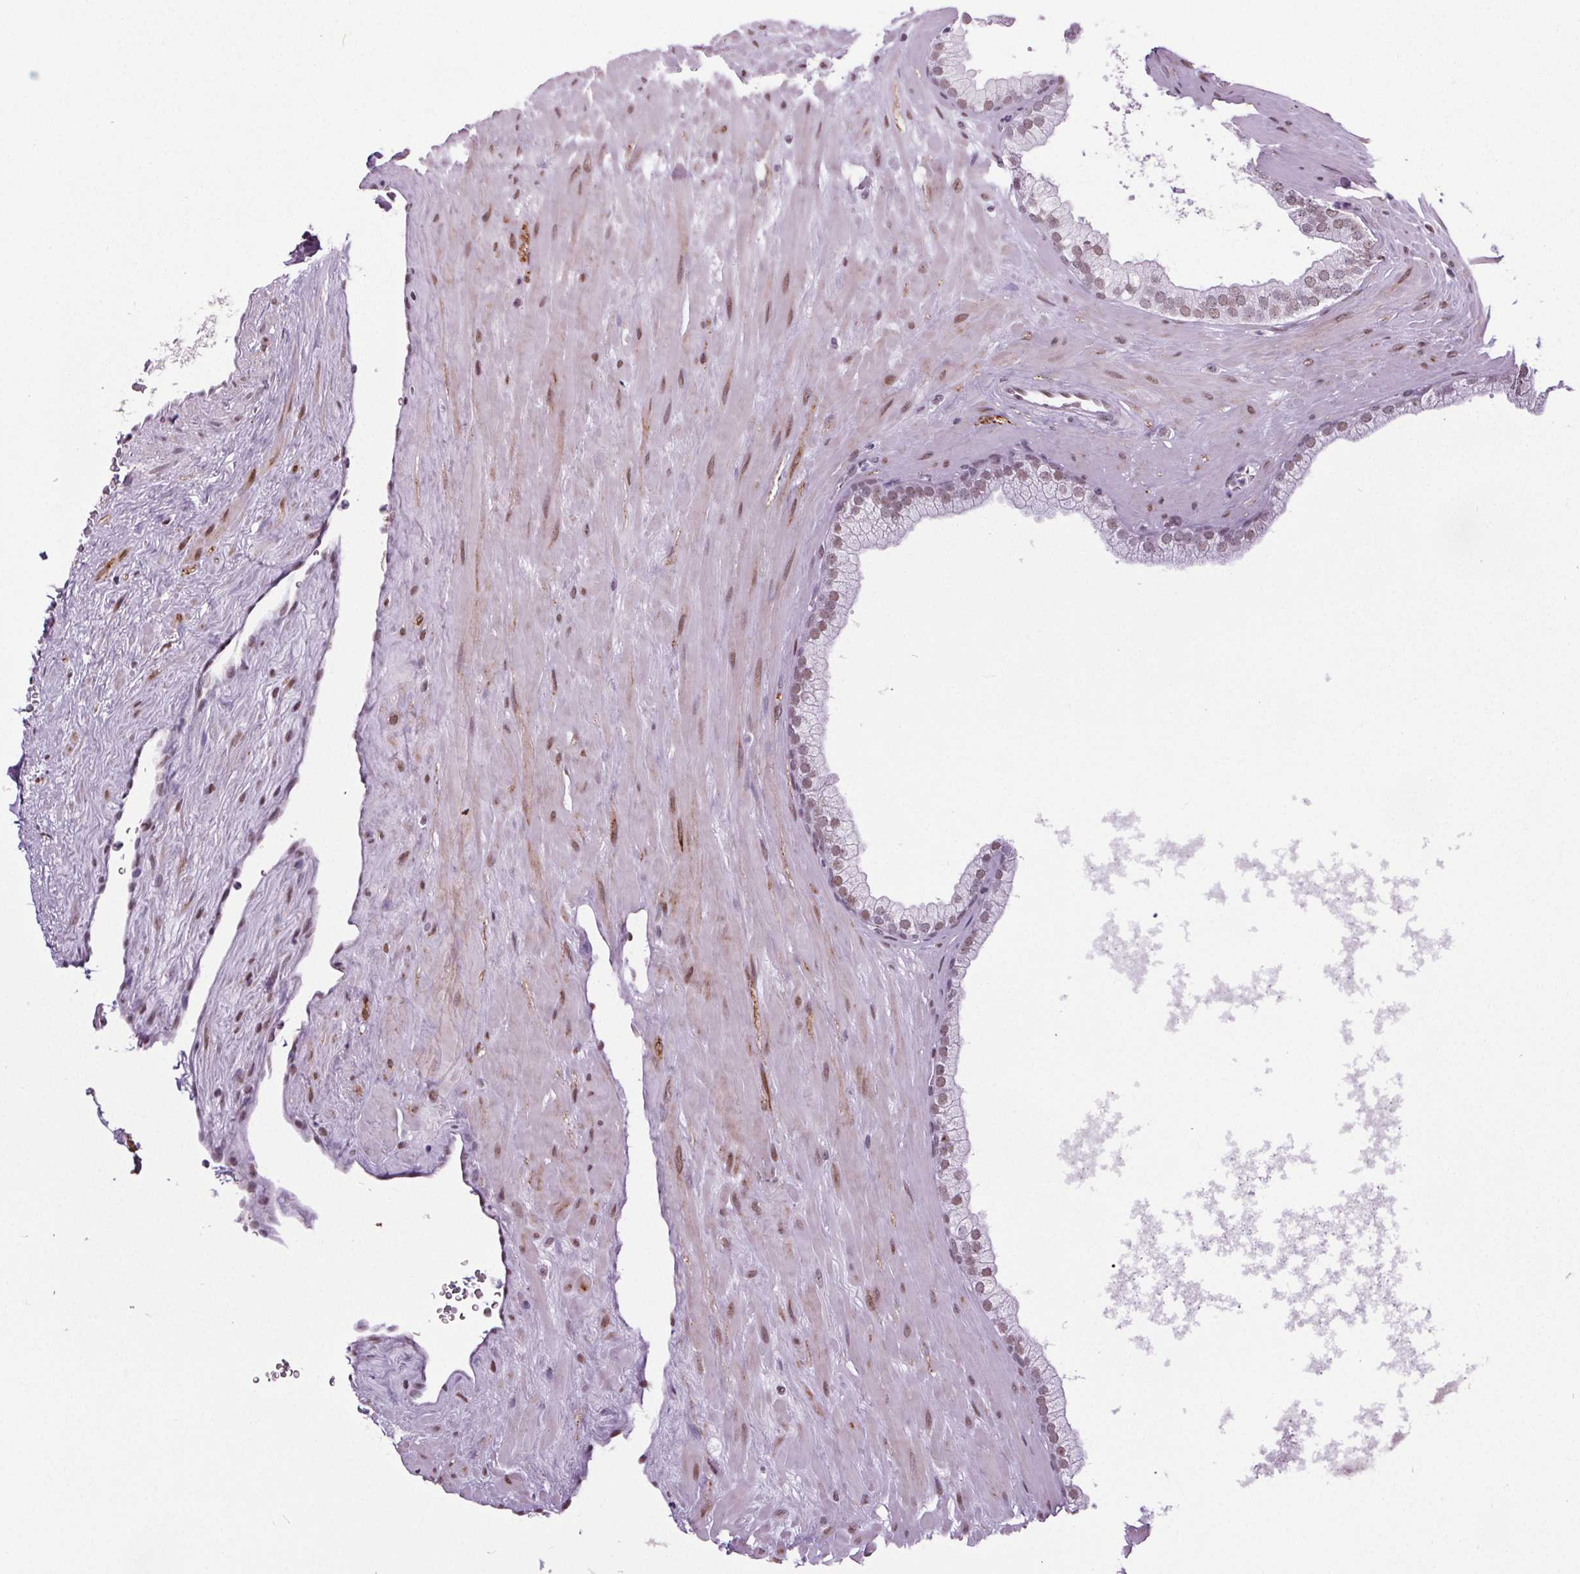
{"staining": {"intensity": "moderate", "quantity": "<25%", "location": "nuclear"}, "tissue": "prostate", "cell_type": "Glandular cells", "image_type": "normal", "snomed": [{"axis": "morphology", "description": "Normal tissue, NOS"}, {"axis": "topography", "description": "Prostate"}, {"axis": "topography", "description": "Peripheral nerve tissue"}], "caption": "Immunohistochemistry (DAB (3,3'-diaminobenzidine)) staining of benign prostate exhibits moderate nuclear protein staining in approximately <25% of glandular cells. (Stains: DAB (3,3'-diaminobenzidine) in brown, nuclei in blue, Microscopy: brightfield microscopy at high magnification).", "gene": "GP6", "patient": {"sex": "male", "age": 61}}